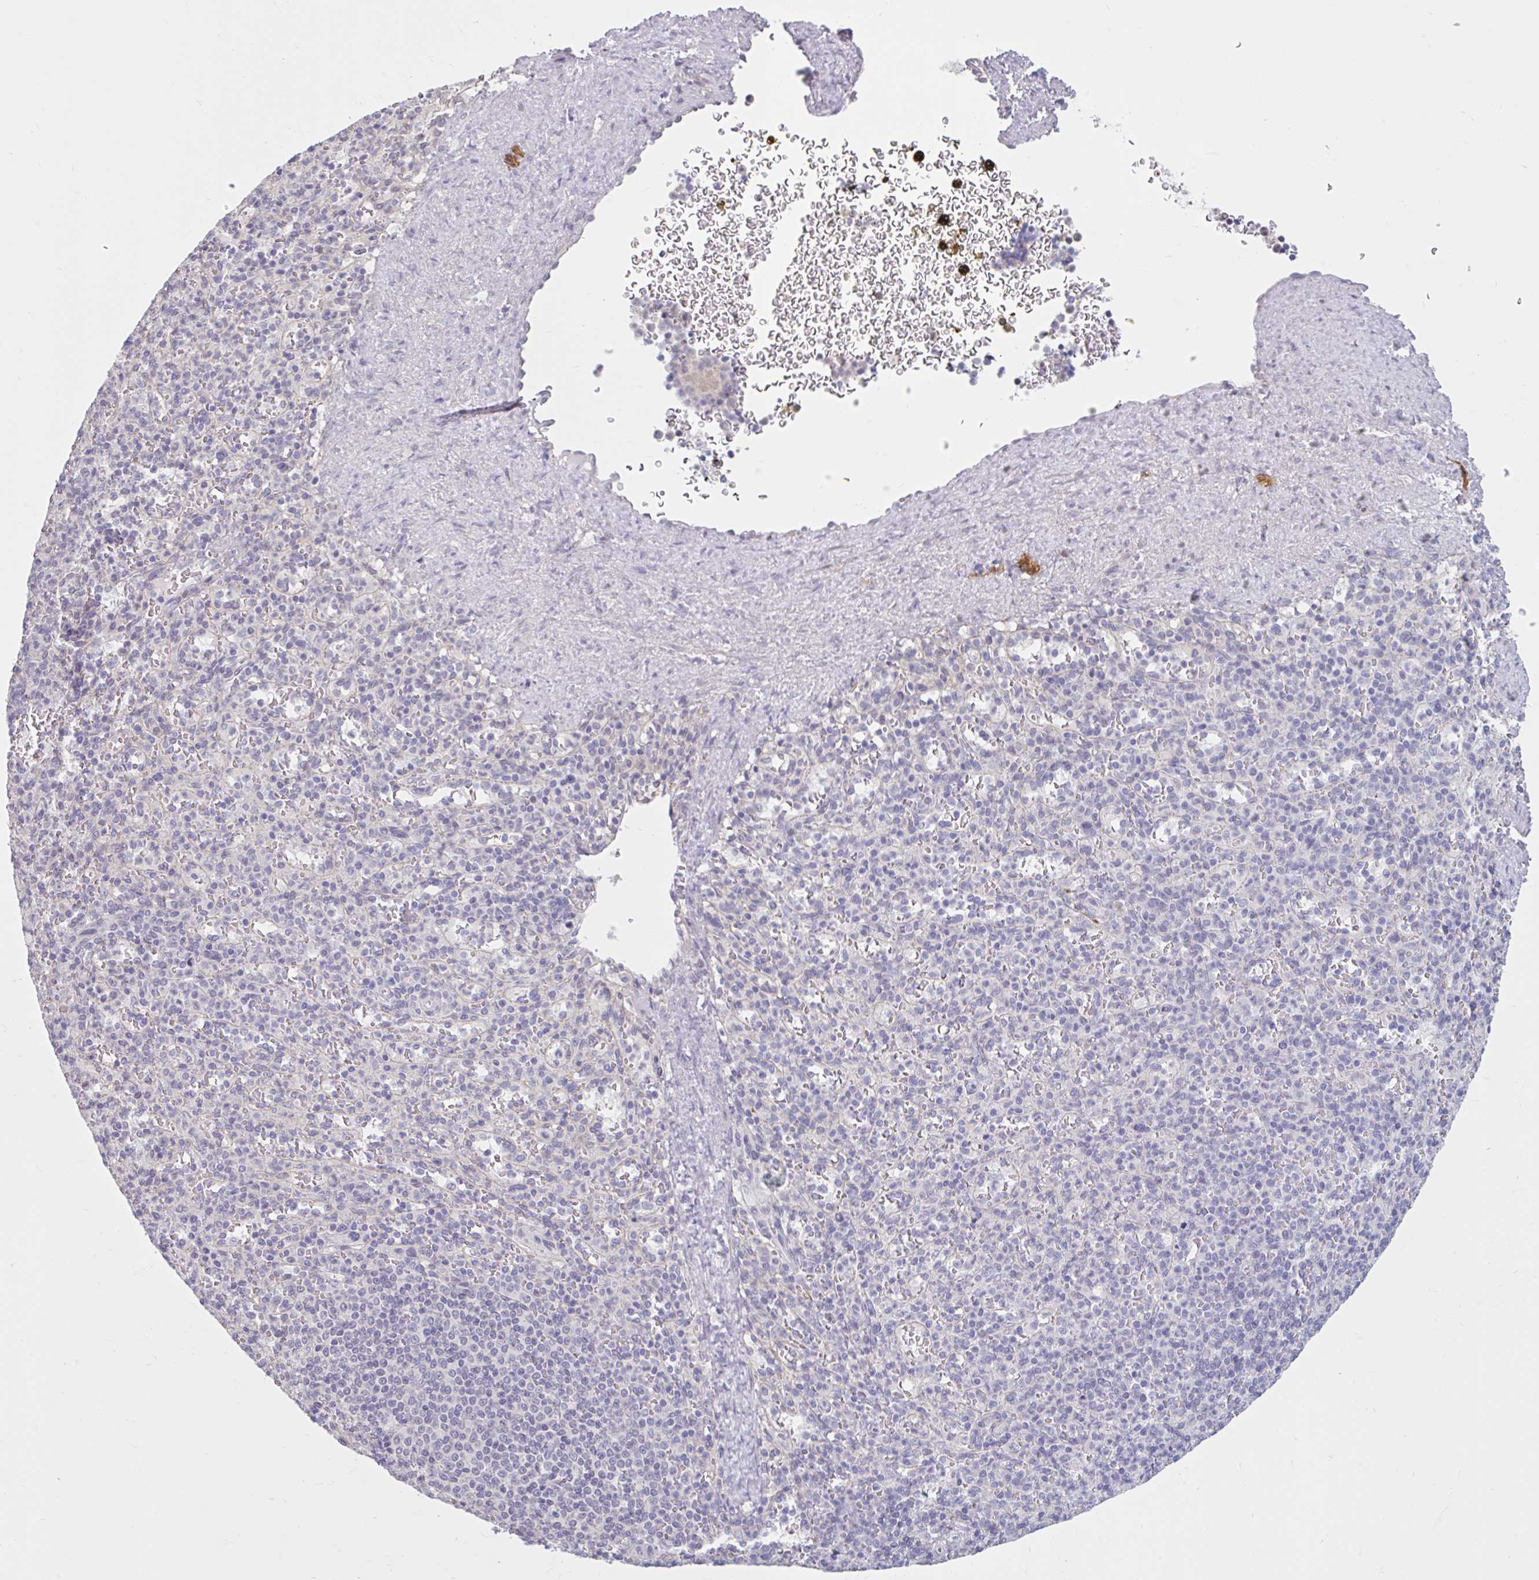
{"staining": {"intensity": "negative", "quantity": "none", "location": "none"}, "tissue": "spleen", "cell_type": "Cells in red pulp", "image_type": "normal", "snomed": [{"axis": "morphology", "description": "Normal tissue, NOS"}, {"axis": "topography", "description": "Spleen"}], "caption": "This is a image of immunohistochemistry (IHC) staining of unremarkable spleen, which shows no expression in cells in red pulp. (DAB (3,3'-diaminobenzidine) IHC visualized using brightfield microscopy, high magnification).", "gene": "CDH19", "patient": {"sex": "female", "age": 74}}